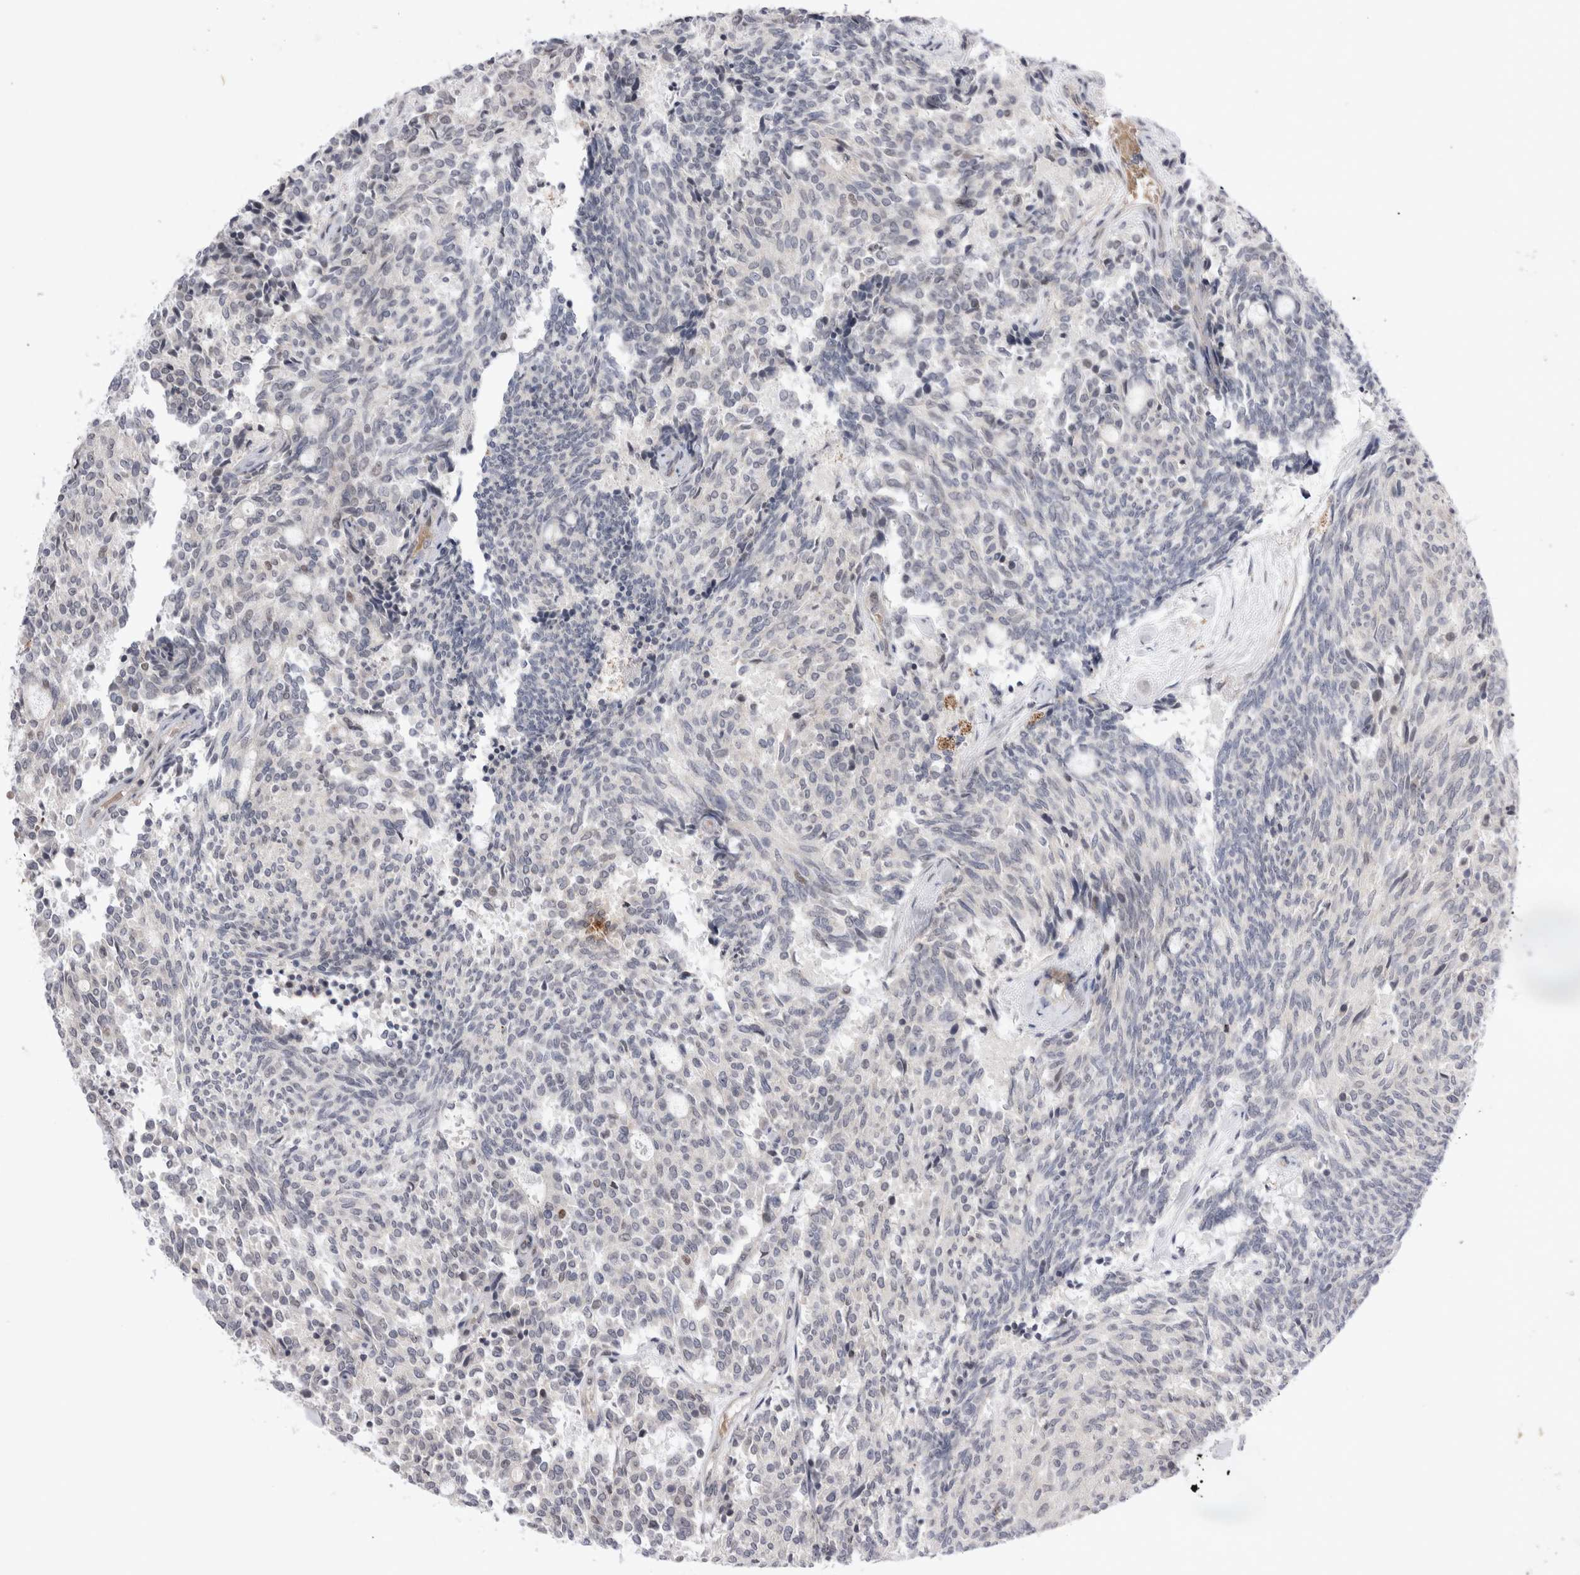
{"staining": {"intensity": "negative", "quantity": "none", "location": "none"}, "tissue": "carcinoid", "cell_type": "Tumor cells", "image_type": "cancer", "snomed": [{"axis": "morphology", "description": "Carcinoid, malignant, NOS"}, {"axis": "topography", "description": "Pancreas"}], "caption": "The image displays no significant positivity in tumor cells of malignant carcinoid.", "gene": "STK11", "patient": {"sex": "female", "age": 54}}